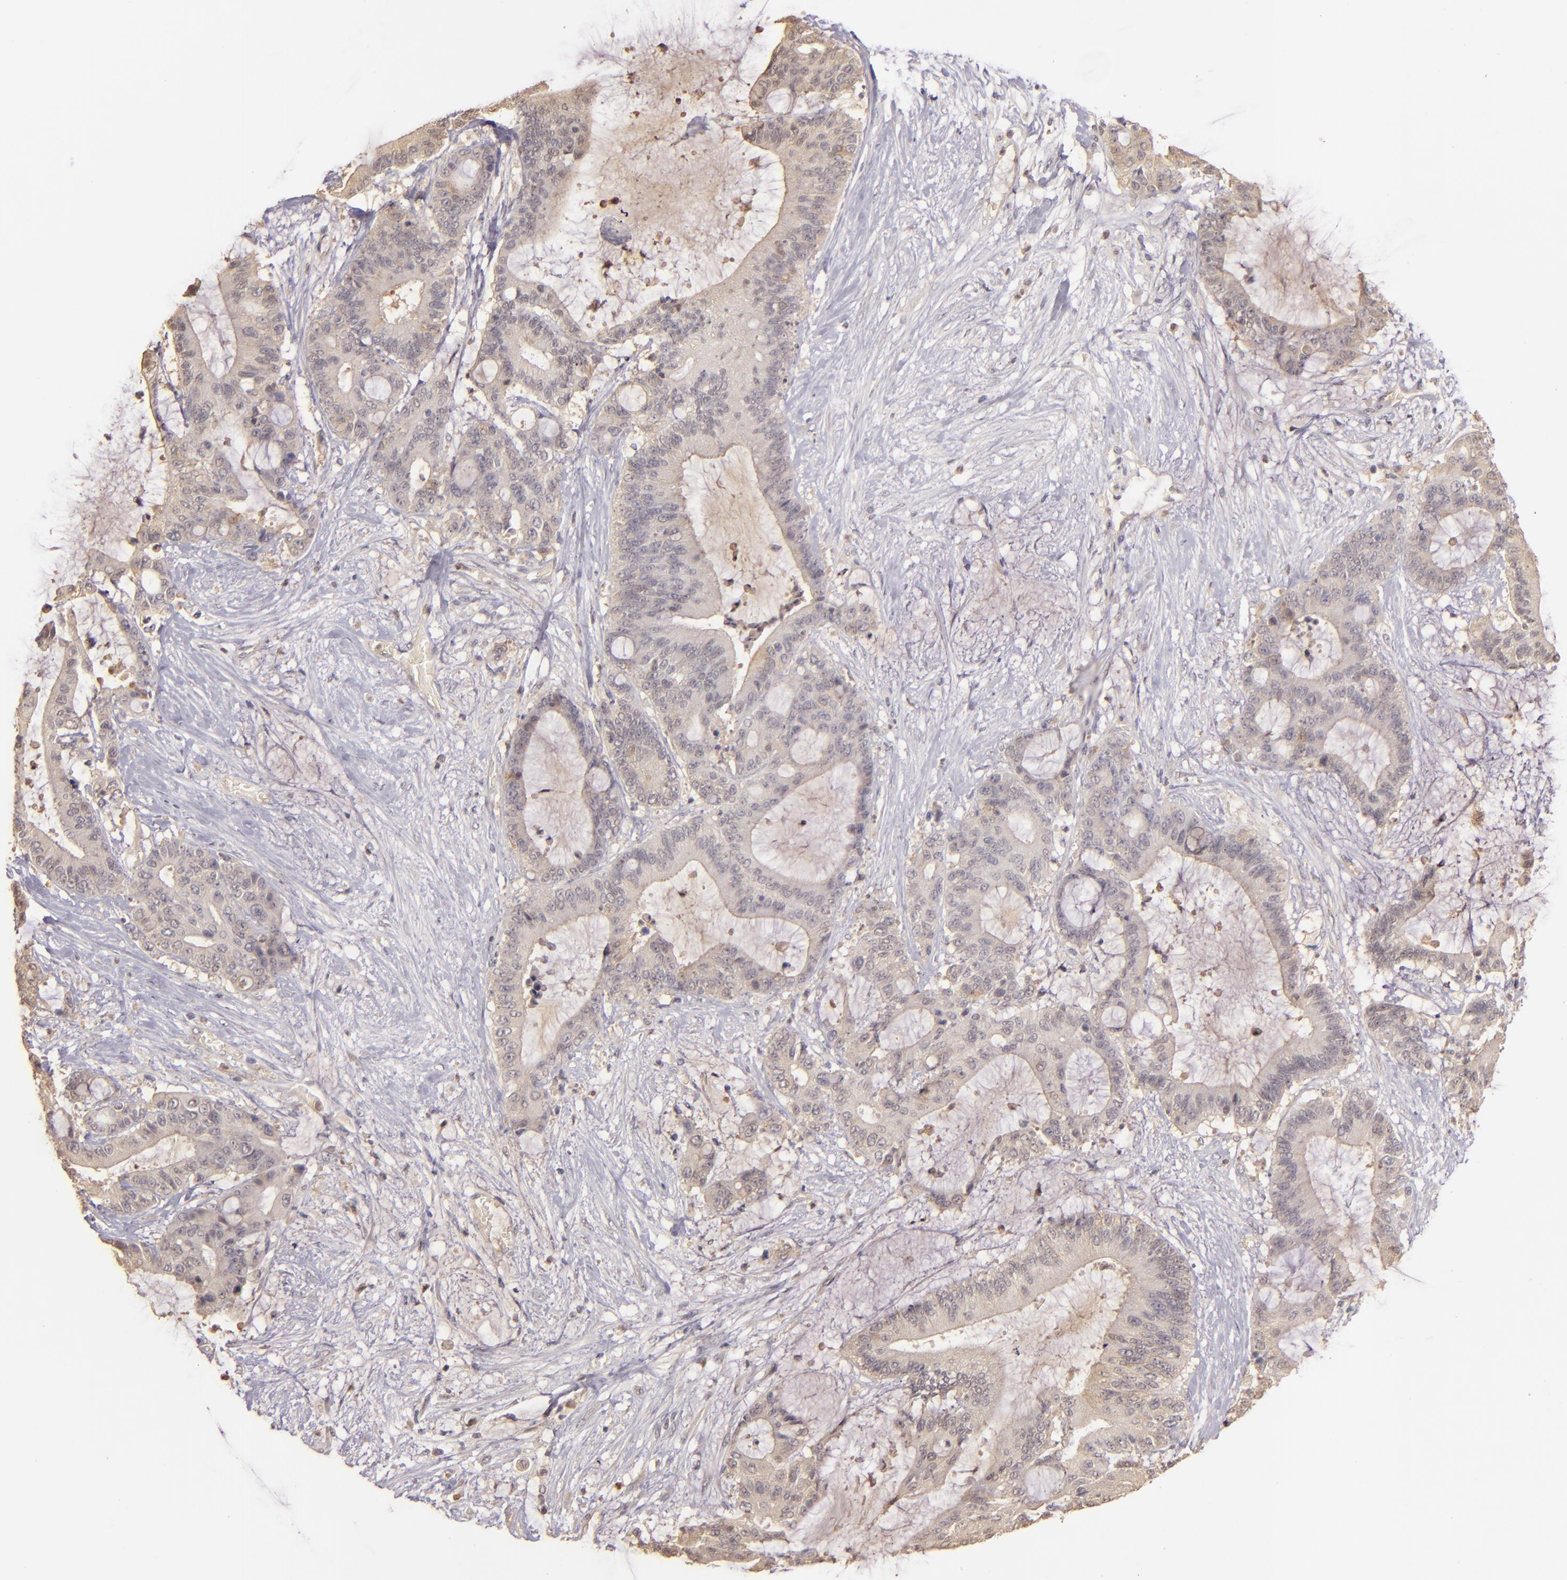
{"staining": {"intensity": "weak", "quantity": ">75%", "location": "cytoplasmic/membranous"}, "tissue": "liver cancer", "cell_type": "Tumor cells", "image_type": "cancer", "snomed": [{"axis": "morphology", "description": "Cholangiocarcinoma"}, {"axis": "topography", "description": "Liver"}], "caption": "IHC image of neoplastic tissue: human liver cancer (cholangiocarcinoma) stained using immunohistochemistry (IHC) exhibits low levels of weak protein expression localized specifically in the cytoplasmic/membranous of tumor cells, appearing as a cytoplasmic/membranous brown color.", "gene": "LRG1", "patient": {"sex": "female", "age": 73}}